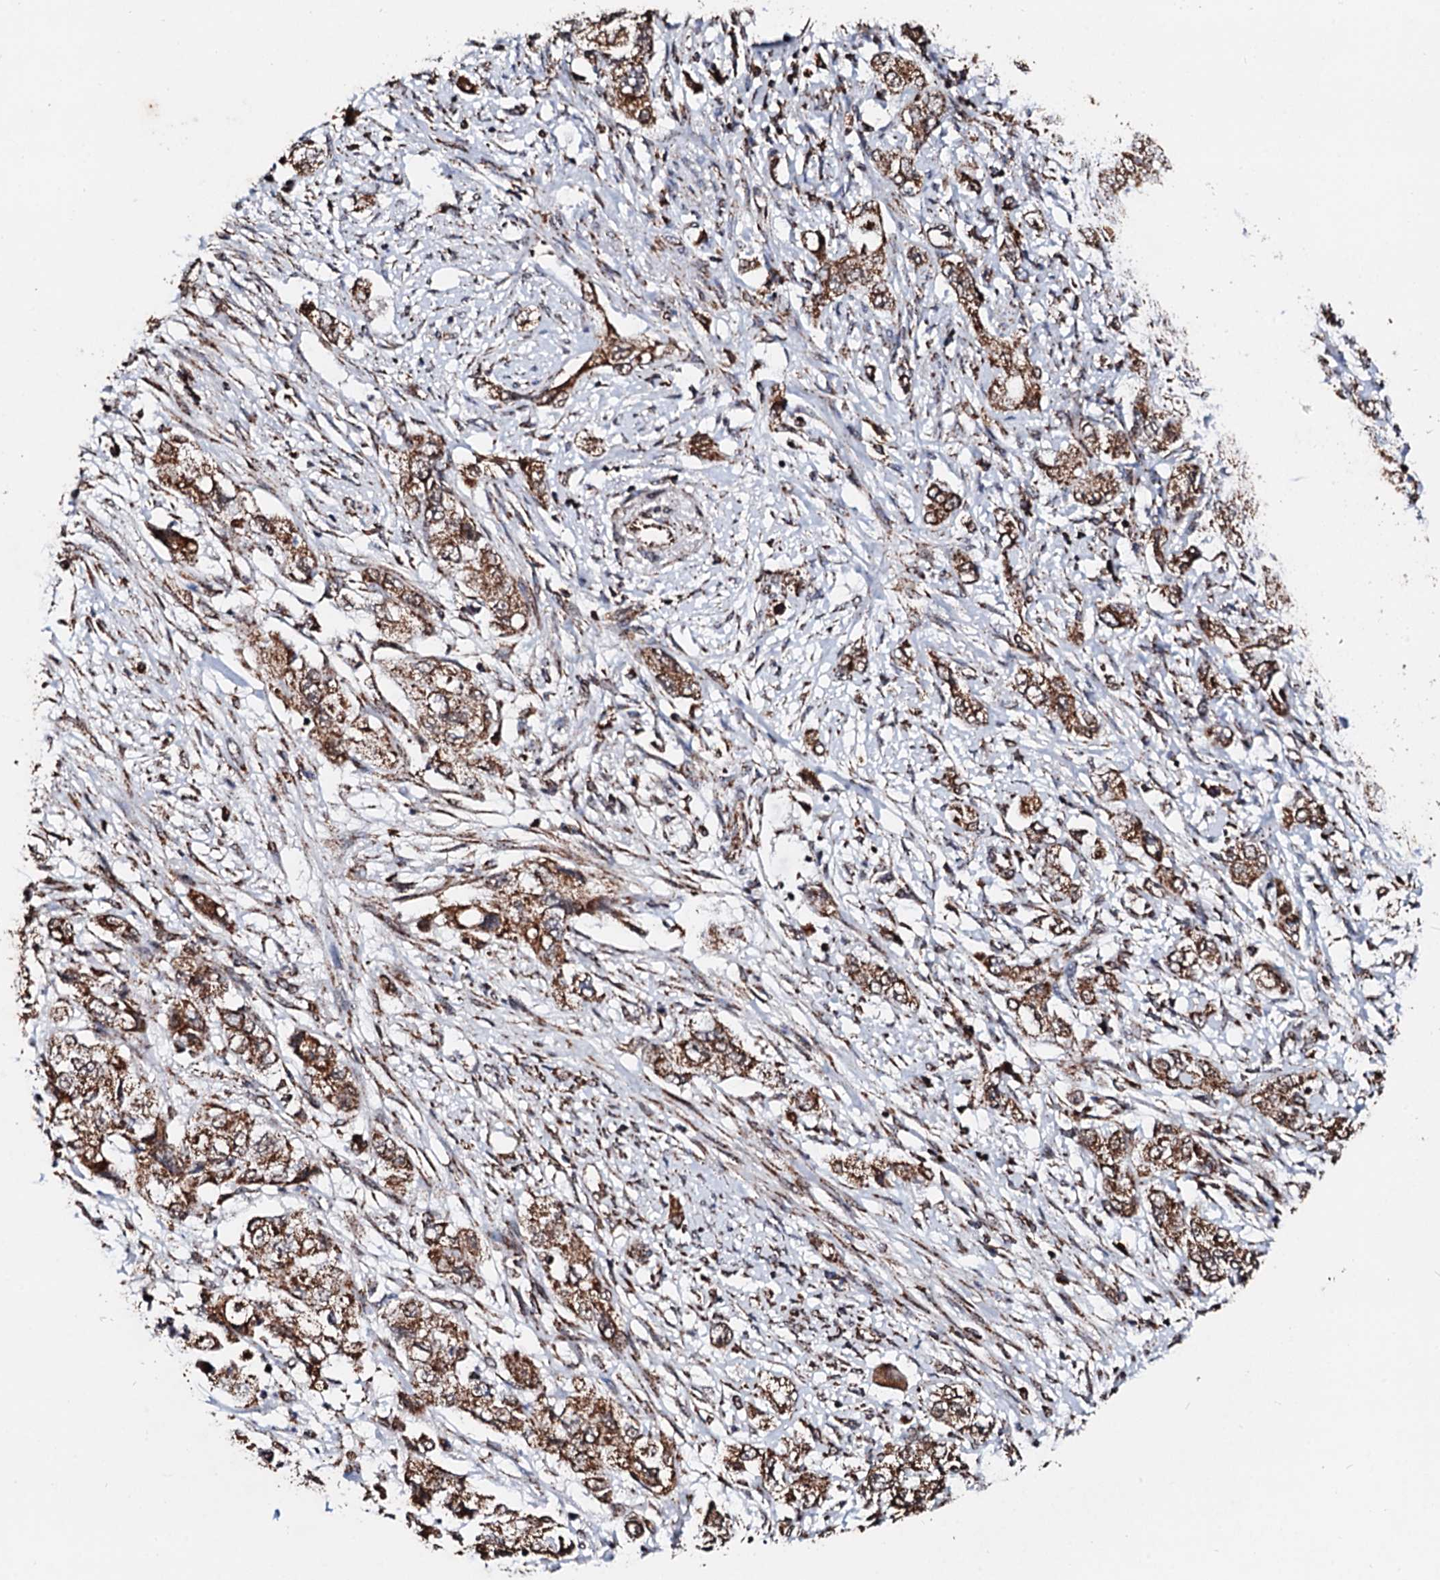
{"staining": {"intensity": "moderate", "quantity": ">75%", "location": "cytoplasmic/membranous"}, "tissue": "pancreatic cancer", "cell_type": "Tumor cells", "image_type": "cancer", "snomed": [{"axis": "morphology", "description": "Adenocarcinoma, NOS"}, {"axis": "topography", "description": "Pancreas"}], "caption": "Immunohistochemical staining of pancreatic cancer (adenocarcinoma) shows moderate cytoplasmic/membranous protein expression in approximately >75% of tumor cells.", "gene": "SECISBP2L", "patient": {"sex": "female", "age": 73}}